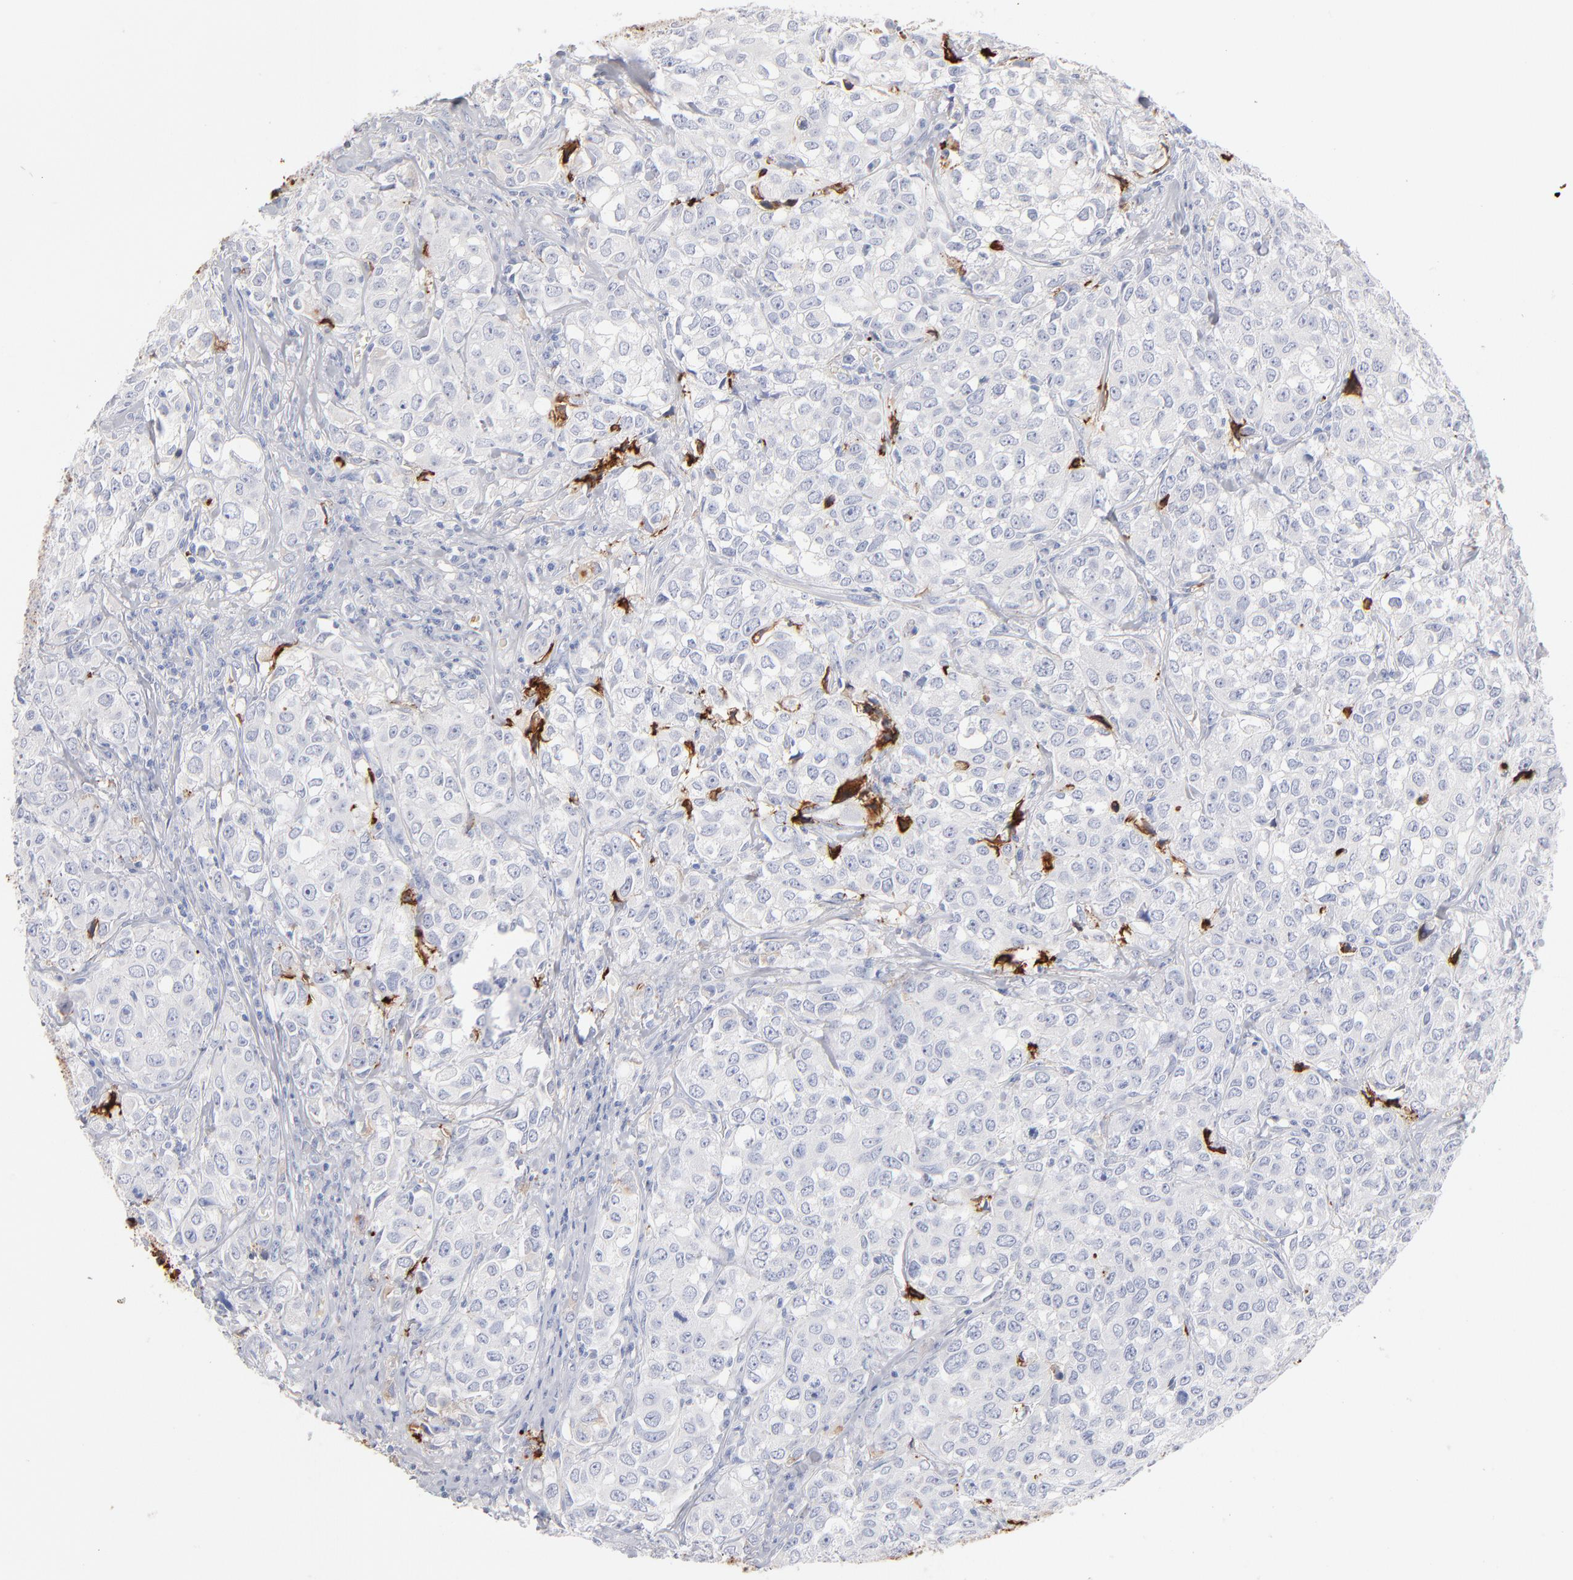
{"staining": {"intensity": "negative", "quantity": "none", "location": "none"}, "tissue": "urothelial cancer", "cell_type": "Tumor cells", "image_type": "cancer", "snomed": [{"axis": "morphology", "description": "Urothelial carcinoma, High grade"}, {"axis": "topography", "description": "Urinary bladder"}], "caption": "A photomicrograph of human high-grade urothelial carcinoma is negative for staining in tumor cells.", "gene": "APOH", "patient": {"sex": "female", "age": 75}}